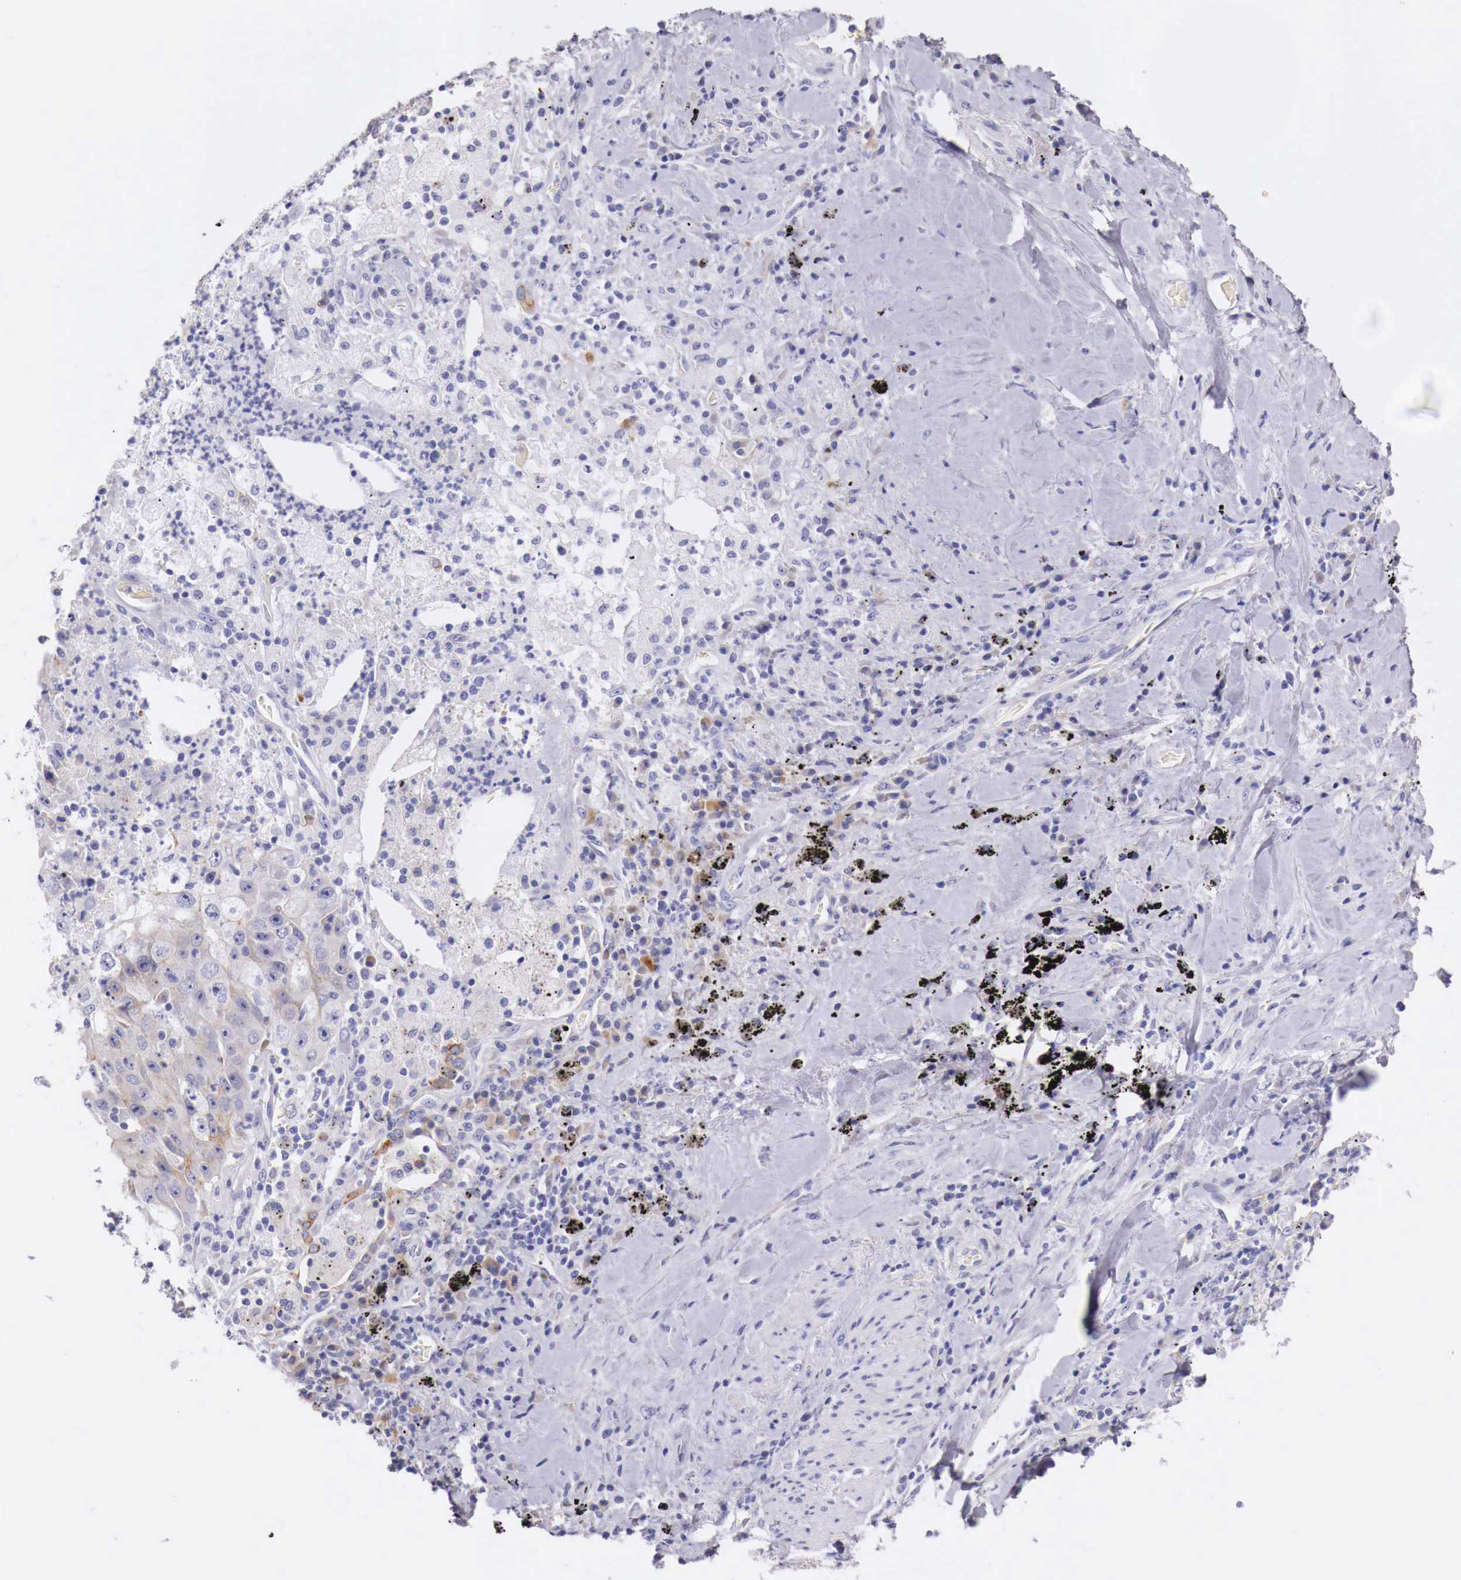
{"staining": {"intensity": "moderate", "quantity": ">75%", "location": "cytoplasmic/membranous"}, "tissue": "lung cancer", "cell_type": "Tumor cells", "image_type": "cancer", "snomed": [{"axis": "morphology", "description": "Squamous cell carcinoma, NOS"}, {"axis": "topography", "description": "Lung"}], "caption": "Human lung squamous cell carcinoma stained for a protein (brown) displays moderate cytoplasmic/membranous positive expression in approximately >75% of tumor cells.", "gene": "NREP", "patient": {"sex": "male", "age": 64}}